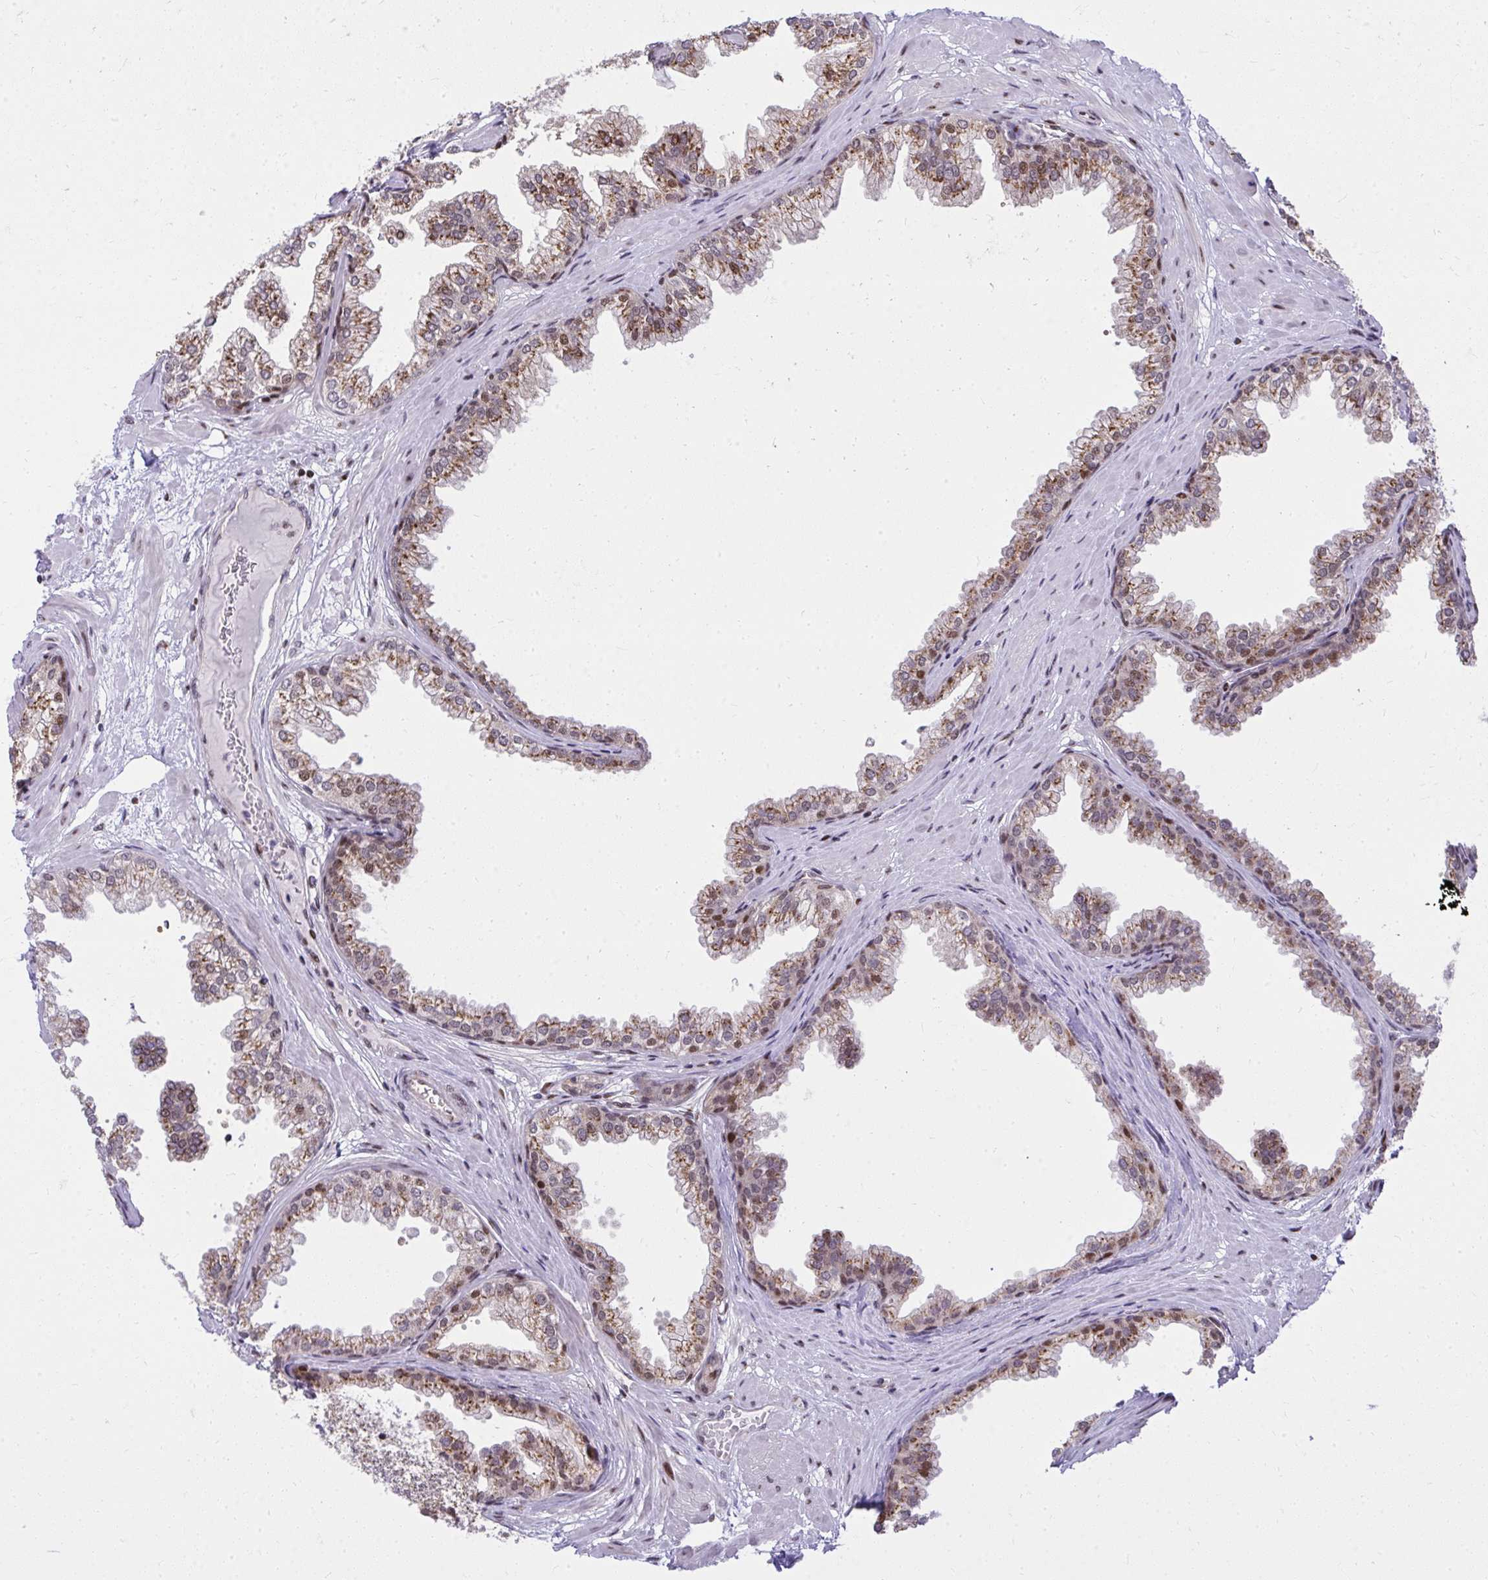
{"staining": {"intensity": "strong", "quantity": ">75%", "location": "cytoplasmic/membranous,nuclear"}, "tissue": "prostate", "cell_type": "Glandular cells", "image_type": "normal", "snomed": [{"axis": "morphology", "description": "Normal tissue, NOS"}, {"axis": "topography", "description": "Prostate"}], "caption": "Glandular cells display high levels of strong cytoplasmic/membranous,nuclear expression in approximately >75% of cells in unremarkable prostate. Immunohistochemistry stains the protein in brown and the nuclei are stained blue.", "gene": "PIGY", "patient": {"sex": "male", "age": 37}}